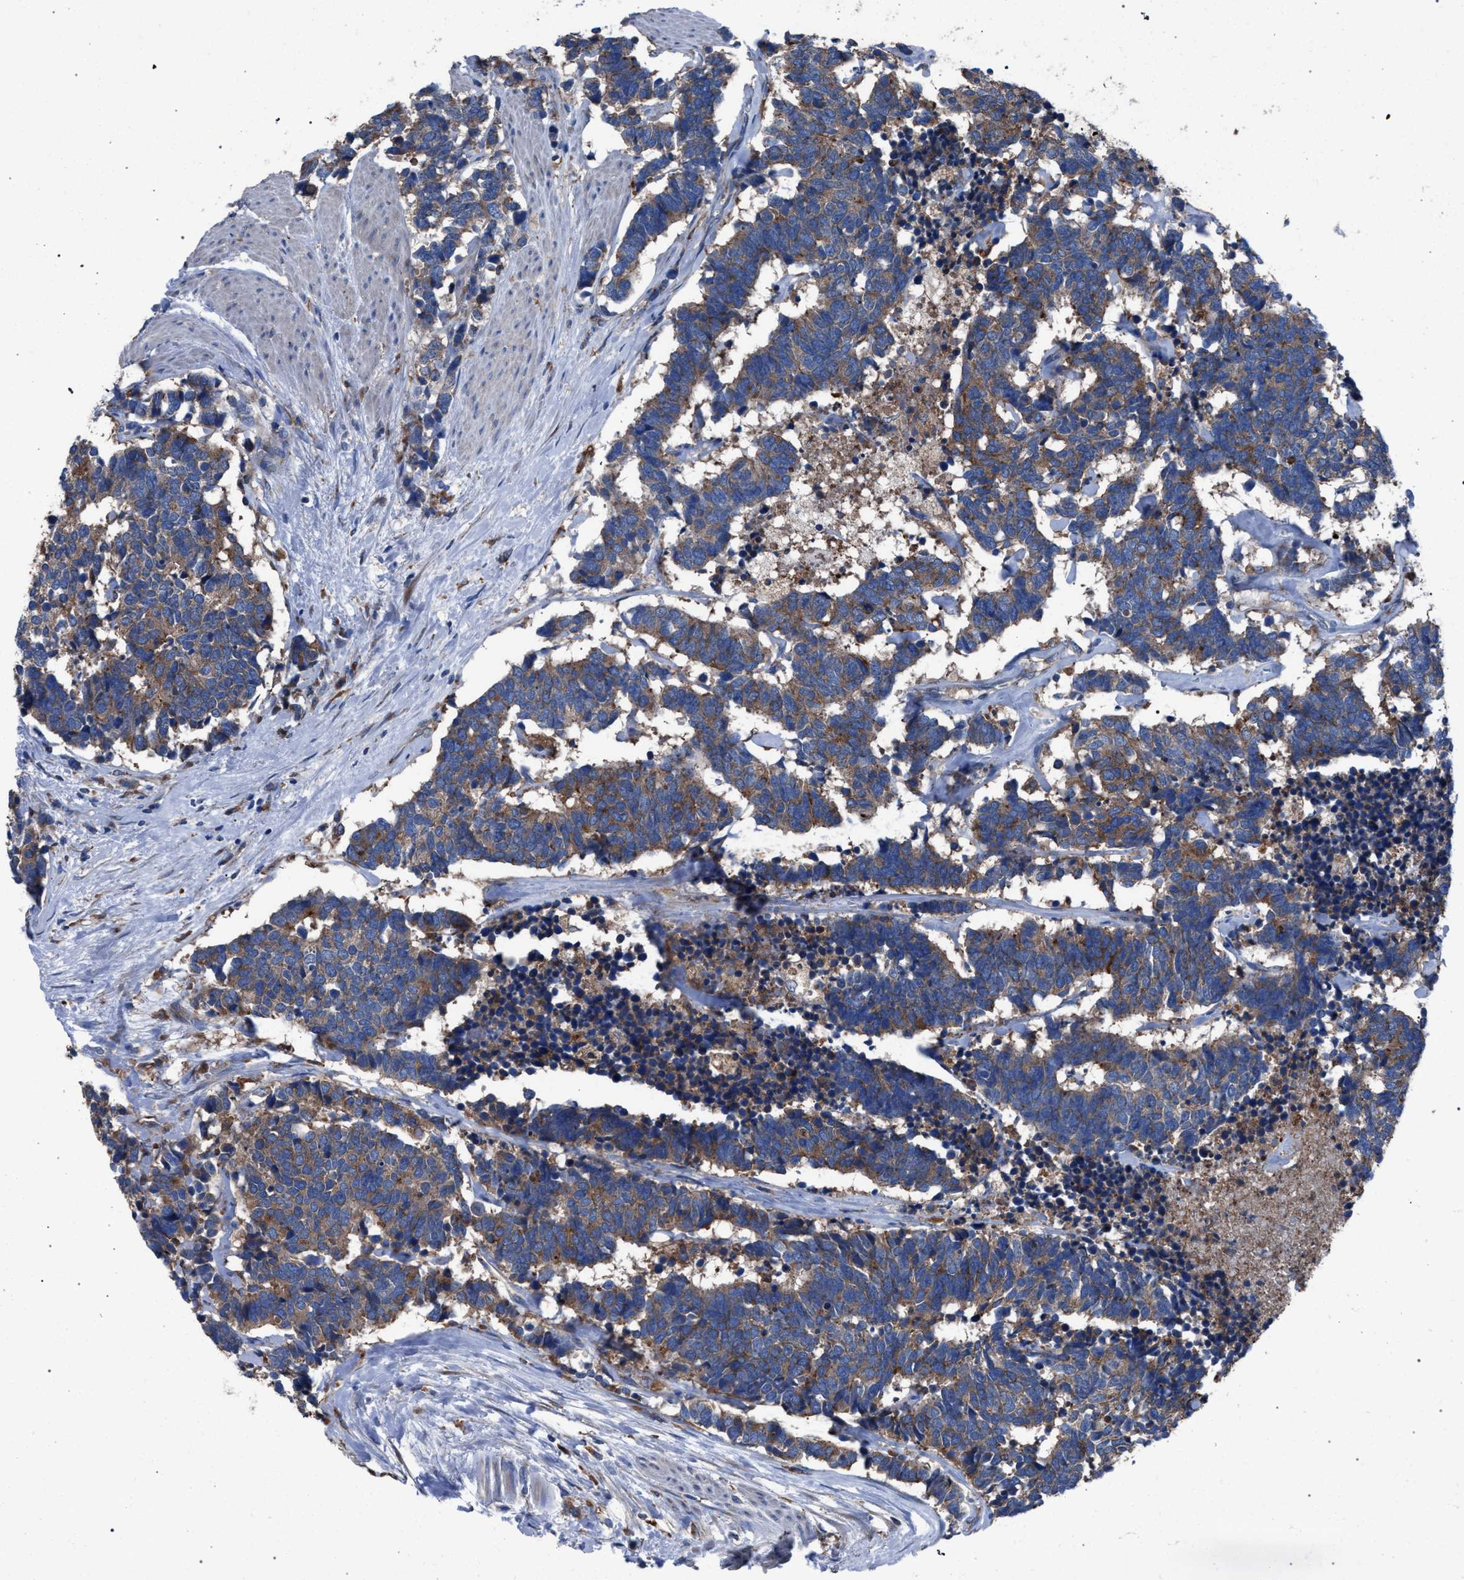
{"staining": {"intensity": "moderate", "quantity": ">75%", "location": "cytoplasmic/membranous"}, "tissue": "carcinoid", "cell_type": "Tumor cells", "image_type": "cancer", "snomed": [{"axis": "morphology", "description": "Carcinoma, NOS"}, {"axis": "morphology", "description": "Carcinoid, malignant, NOS"}, {"axis": "topography", "description": "Urinary bladder"}], "caption": "This image displays immunohistochemistry staining of human malignant carcinoid, with medium moderate cytoplasmic/membranous positivity in approximately >75% of tumor cells.", "gene": "ATP6V0A1", "patient": {"sex": "male", "age": 57}}